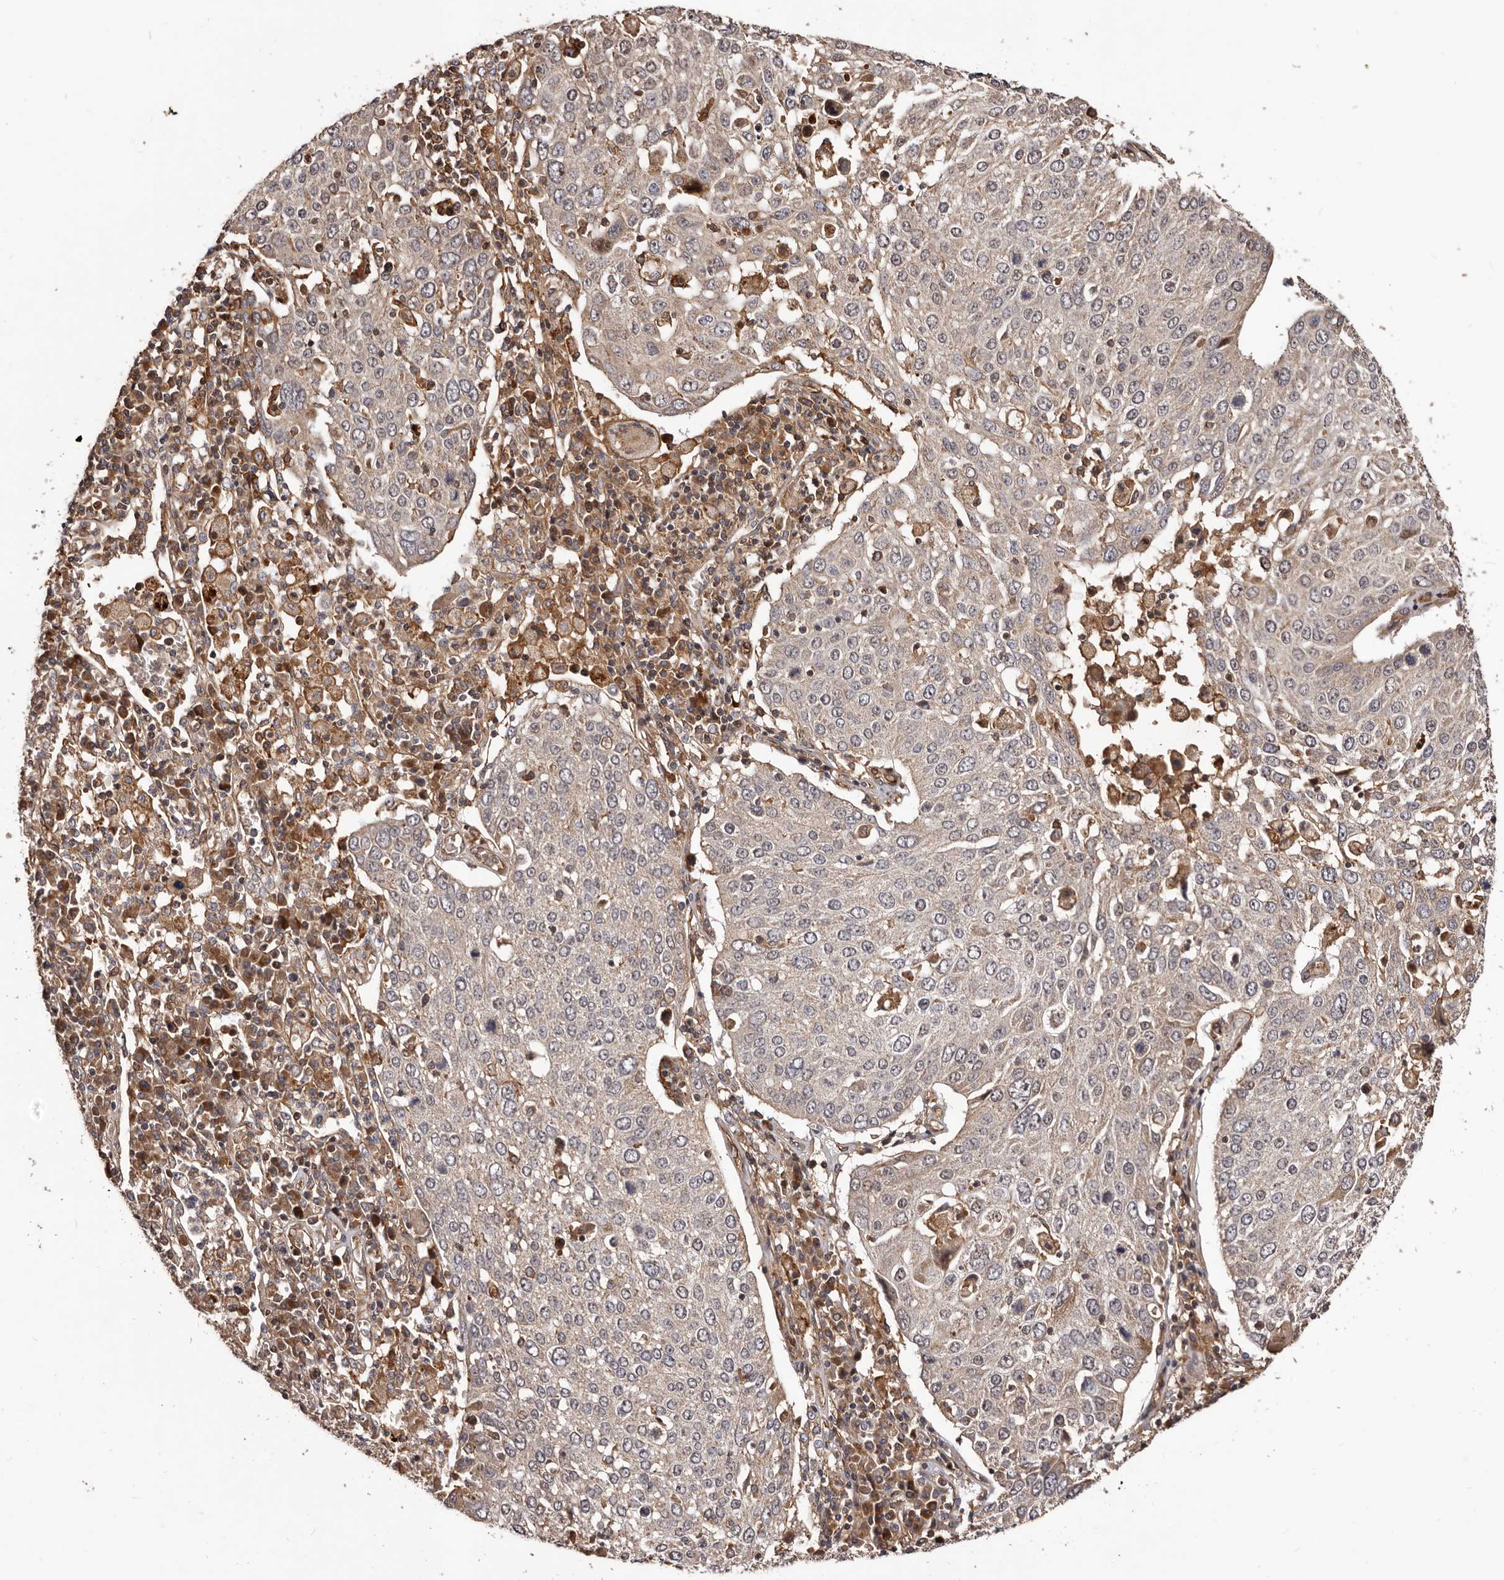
{"staining": {"intensity": "weak", "quantity": ">75%", "location": "cytoplasmic/membranous"}, "tissue": "lung cancer", "cell_type": "Tumor cells", "image_type": "cancer", "snomed": [{"axis": "morphology", "description": "Squamous cell carcinoma, NOS"}, {"axis": "topography", "description": "Lung"}], "caption": "A photomicrograph of squamous cell carcinoma (lung) stained for a protein reveals weak cytoplasmic/membranous brown staining in tumor cells.", "gene": "GTPBP1", "patient": {"sex": "male", "age": 65}}